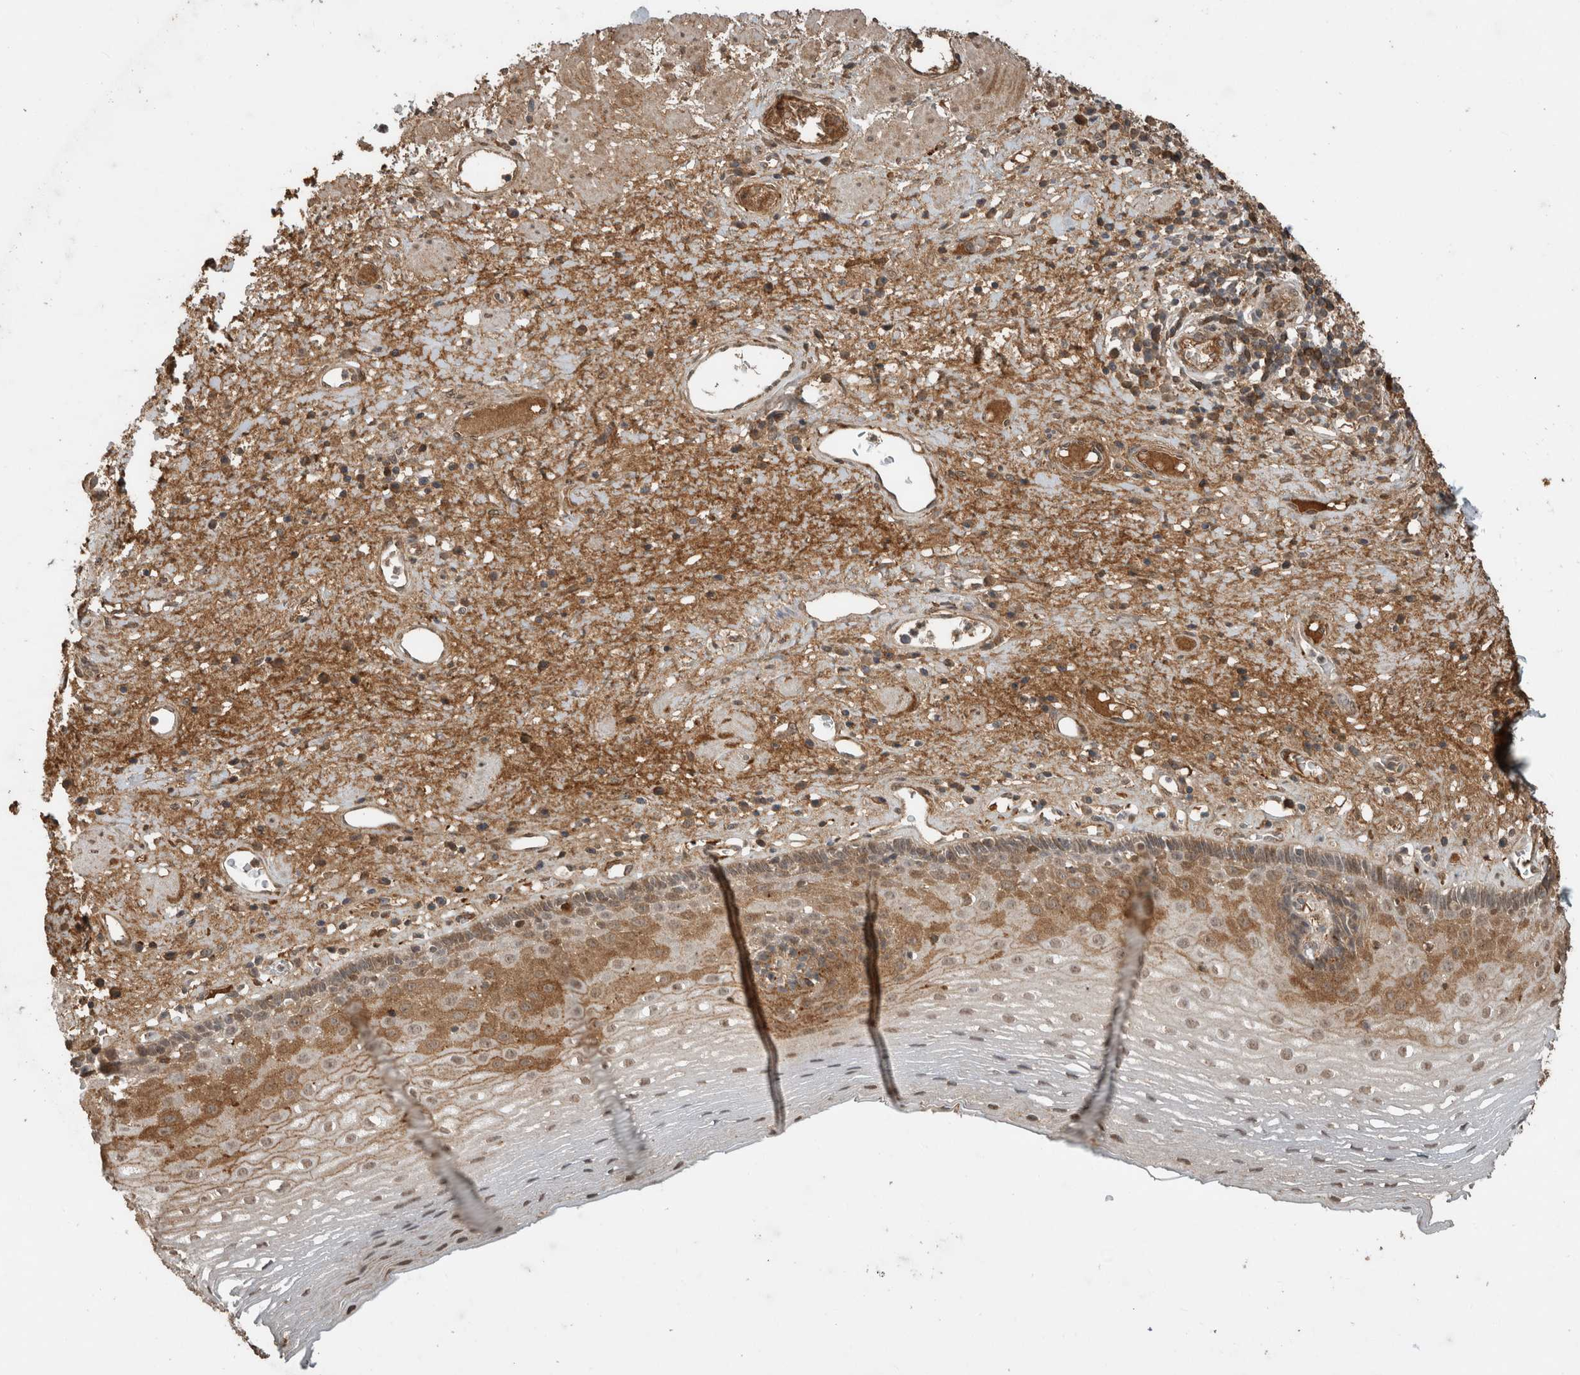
{"staining": {"intensity": "moderate", "quantity": "25%-75%", "location": "cytoplasmic/membranous,nuclear"}, "tissue": "esophagus", "cell_type": "Squamous epithelial cells", "image_type": "normal", "snomed": [{"axis": "morphology", "description": "Normal tissue, NOS"}, {"axis": "morphology", "description": "Adenocarcinoma, NOS"}, {"axis": "topography", "description": "Esophagus"}], "caption": "An image of esophagus stained for a protein reveals moderate cytoplasmic/membranous,nuclear brown staining in squamous epithelial cells. Immunohistochemistry (ihc) stains the protein in brown and the nuclei are stained blue.", "gene": "FAM3A", "patient": {"sex": "male", "age": 62}}